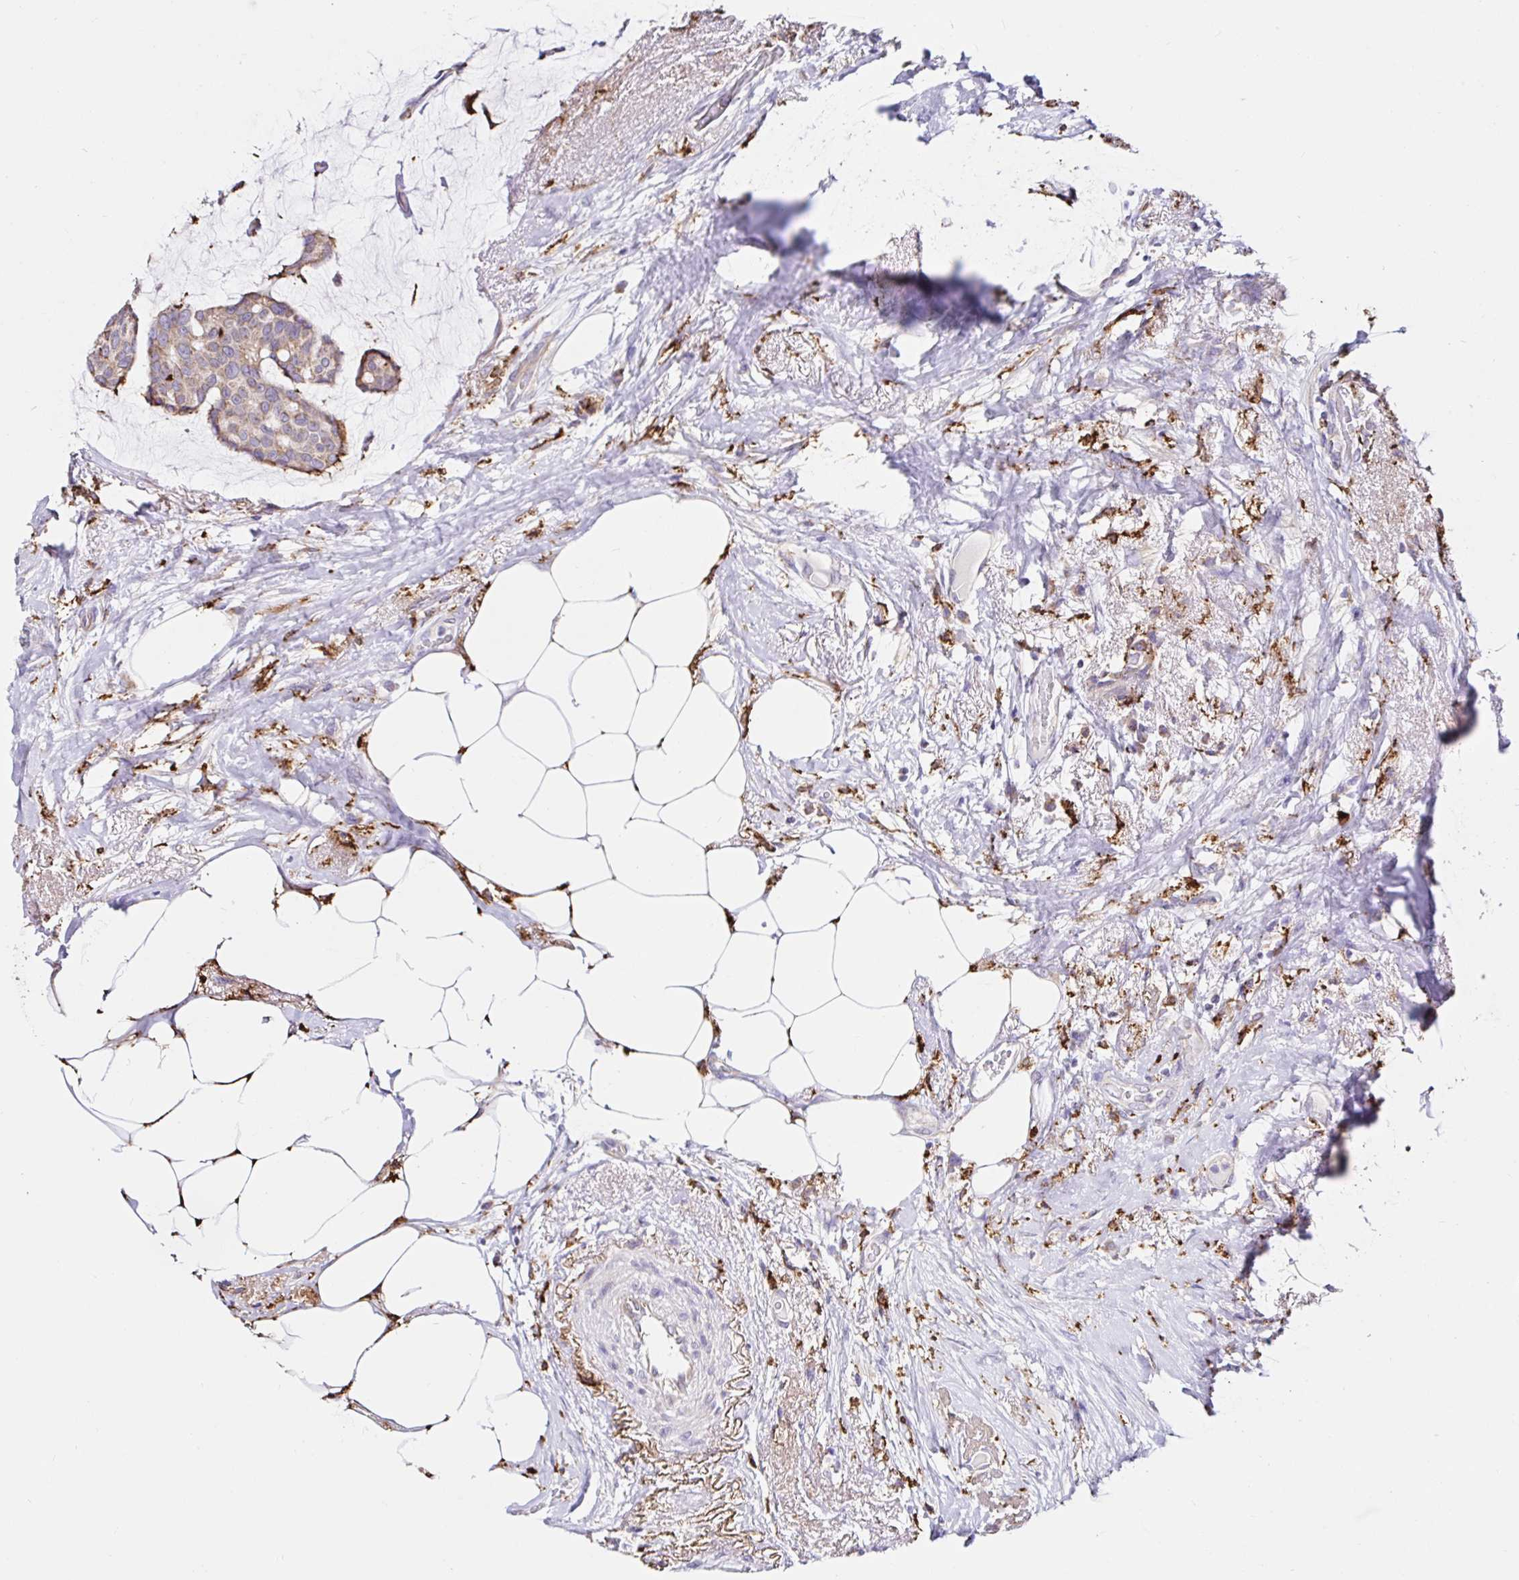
{"staining": {"intensity": "weak", "quantity": ">75%", "location": "cytoplasmic/membranous"}, "tissue": "breast cancer", "cell_type": "Tumor cells", "image_type": "cancer", "snomed": [{"axis": "morphology", "description": "Duct carcinoma"}, {"axis": "topography", "description": "Breast"}], "caption": "Tumor cells demonstrate weak cytoplasmic/membranous expression in approximately >75% of cells in breast cancer (intraductal carcinoma).", "gene": "MSR1", "patient": {"sex": "female", "age": 91}}